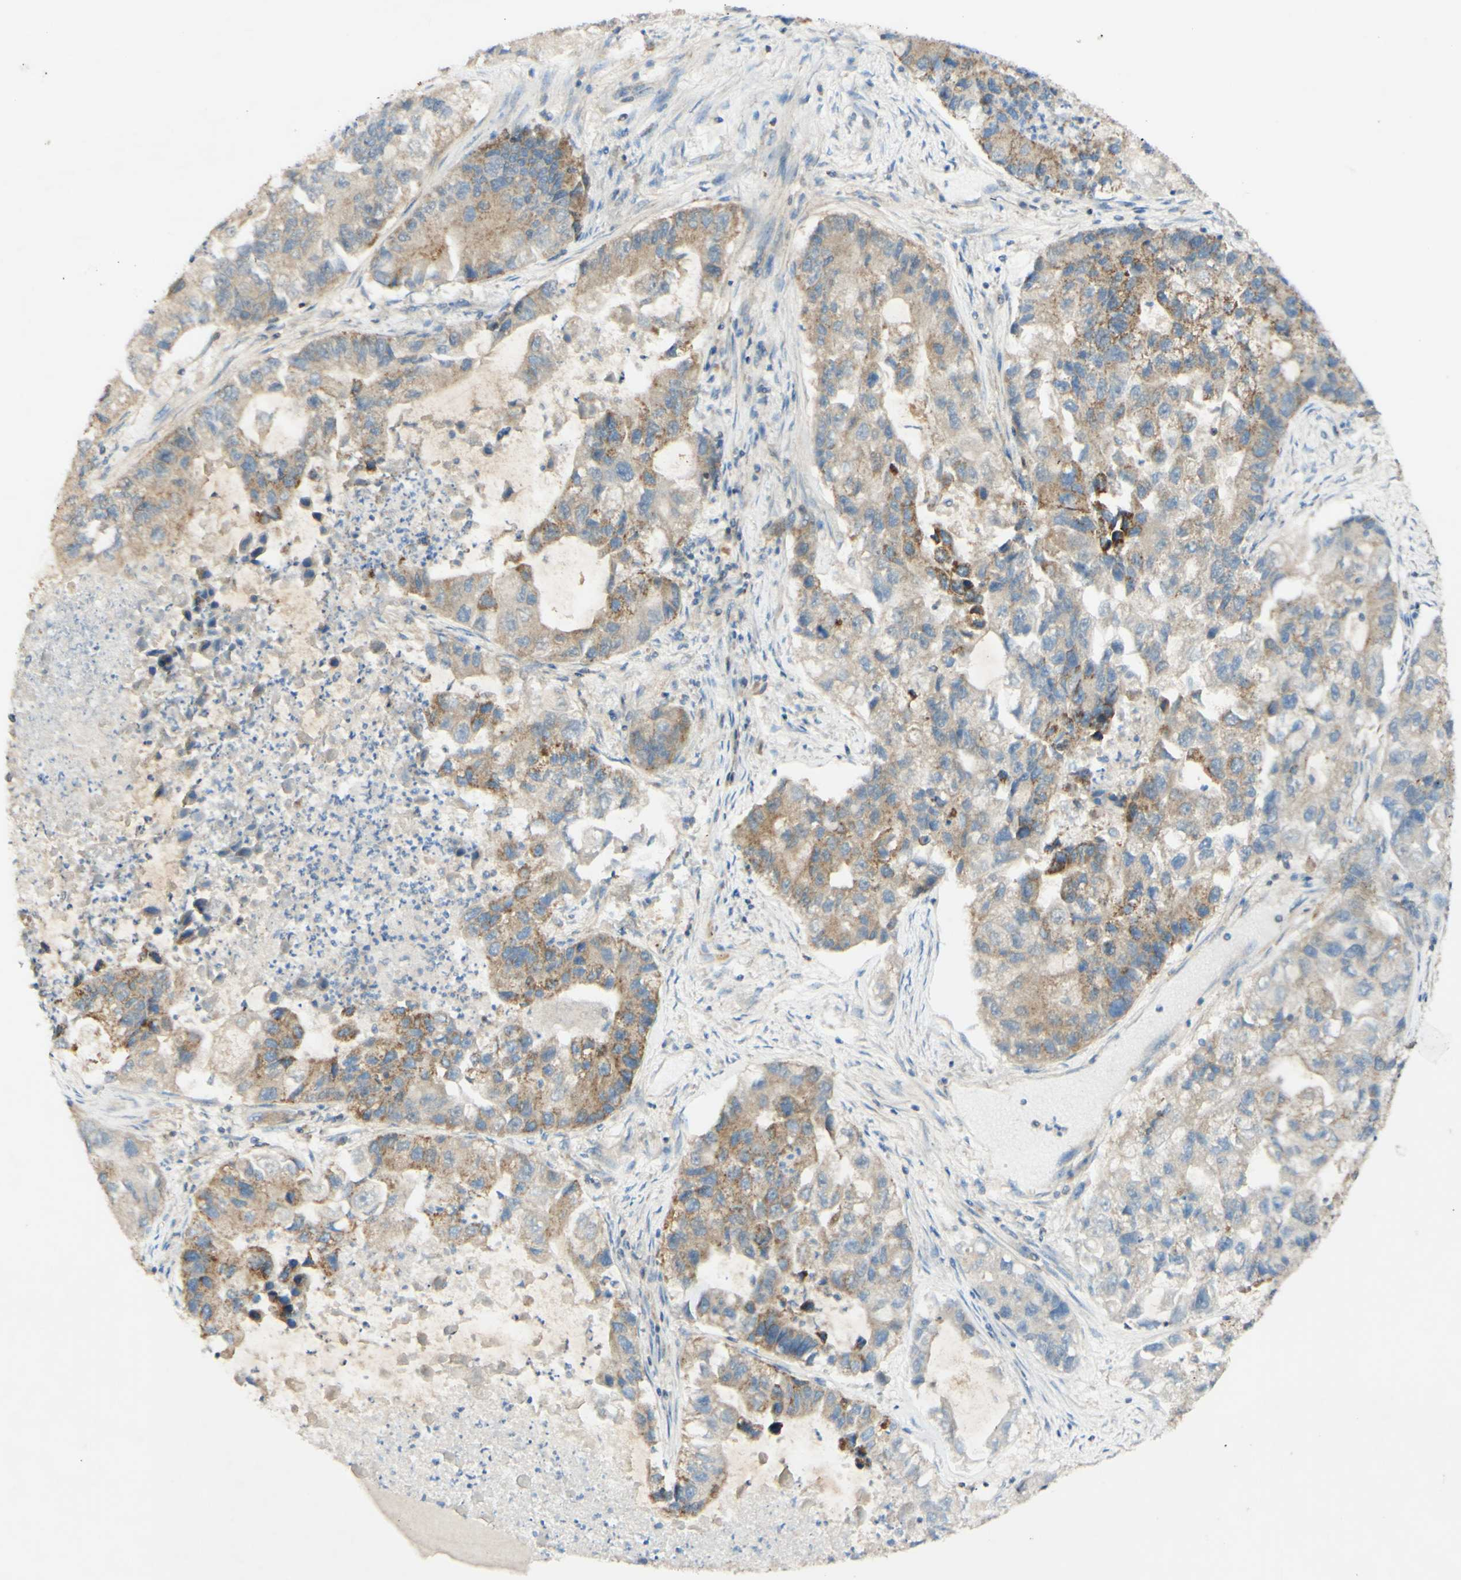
{"staining": {"intensity": "weak", "quantity": ">75%", "location": "cytoplasmic/membranous"}, "tissue": "lung cancer", "cell_type": "Tumor cells", "image_type": "cancer", "snomed": [{"axis": "morphology", "description": "Adenocarcinoma, NOS"}, {"axis": "topography", "description": "Lung"}], "caption": "Human lung cancer (adenocarcinoma) stained for a protein (brown) reveals weak cytoplasmic/membranous positive expression in approximately >75% of tumor cells.", "gene": "OXCT1", "patient": {"sex": "female", "age": 51}}